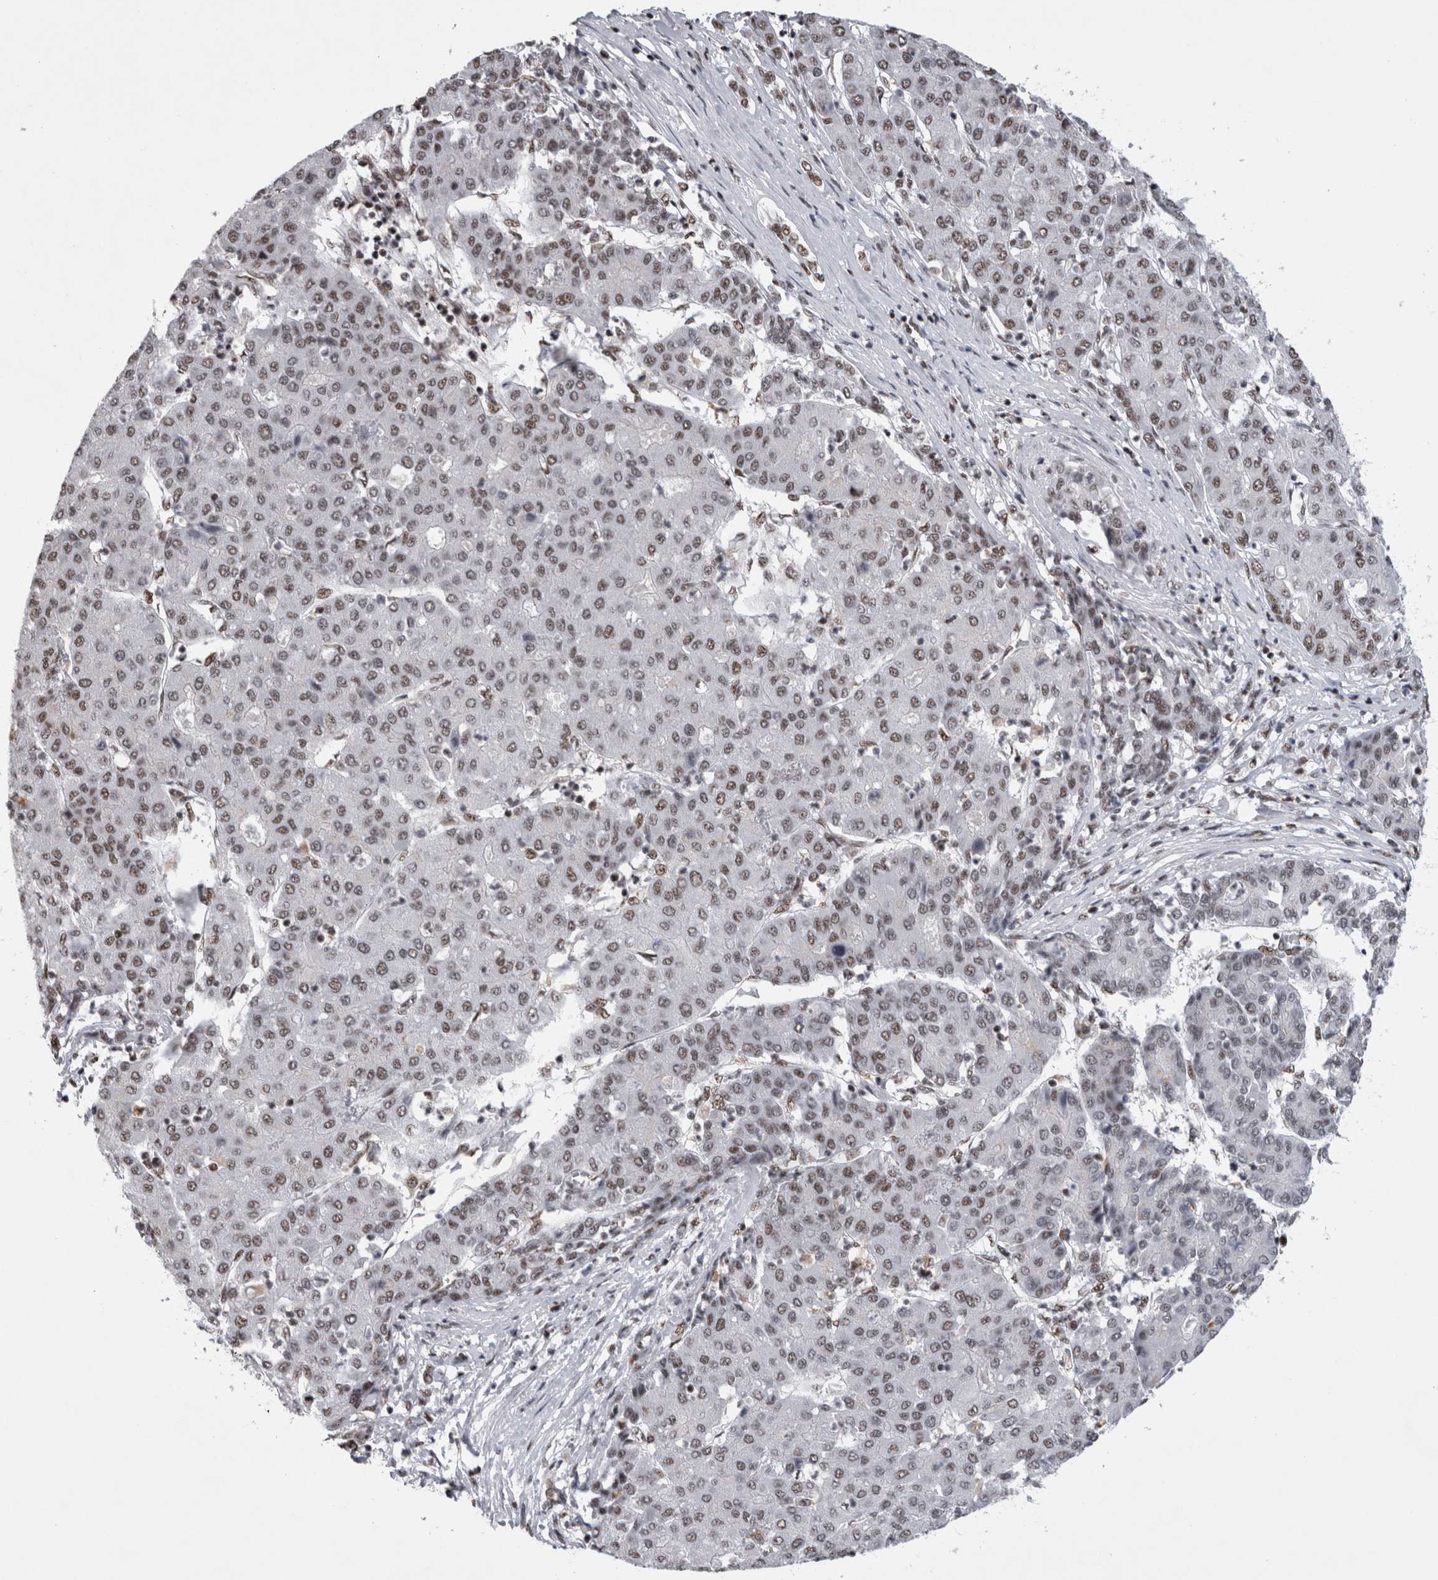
{"staining": {"intensity": "moderate", "quantity": ">75%", "location": "nuclear"}, "tissue": "liver cancer", "cell_type": "Tumor cells", "image_type": "cancer", "snomed": [{"axis": "morphology", "description": "Carcinoma, Hepatocellular, NOS"}, {"axis": "topography", "description": "Liver"}], "caption": "The immunohistochemical stain labels moderate nuclear positivity in tumor cells of liver cancer tissue.", "gene": "CDK11A", "patient": {"sex": "male", "age": 65}}